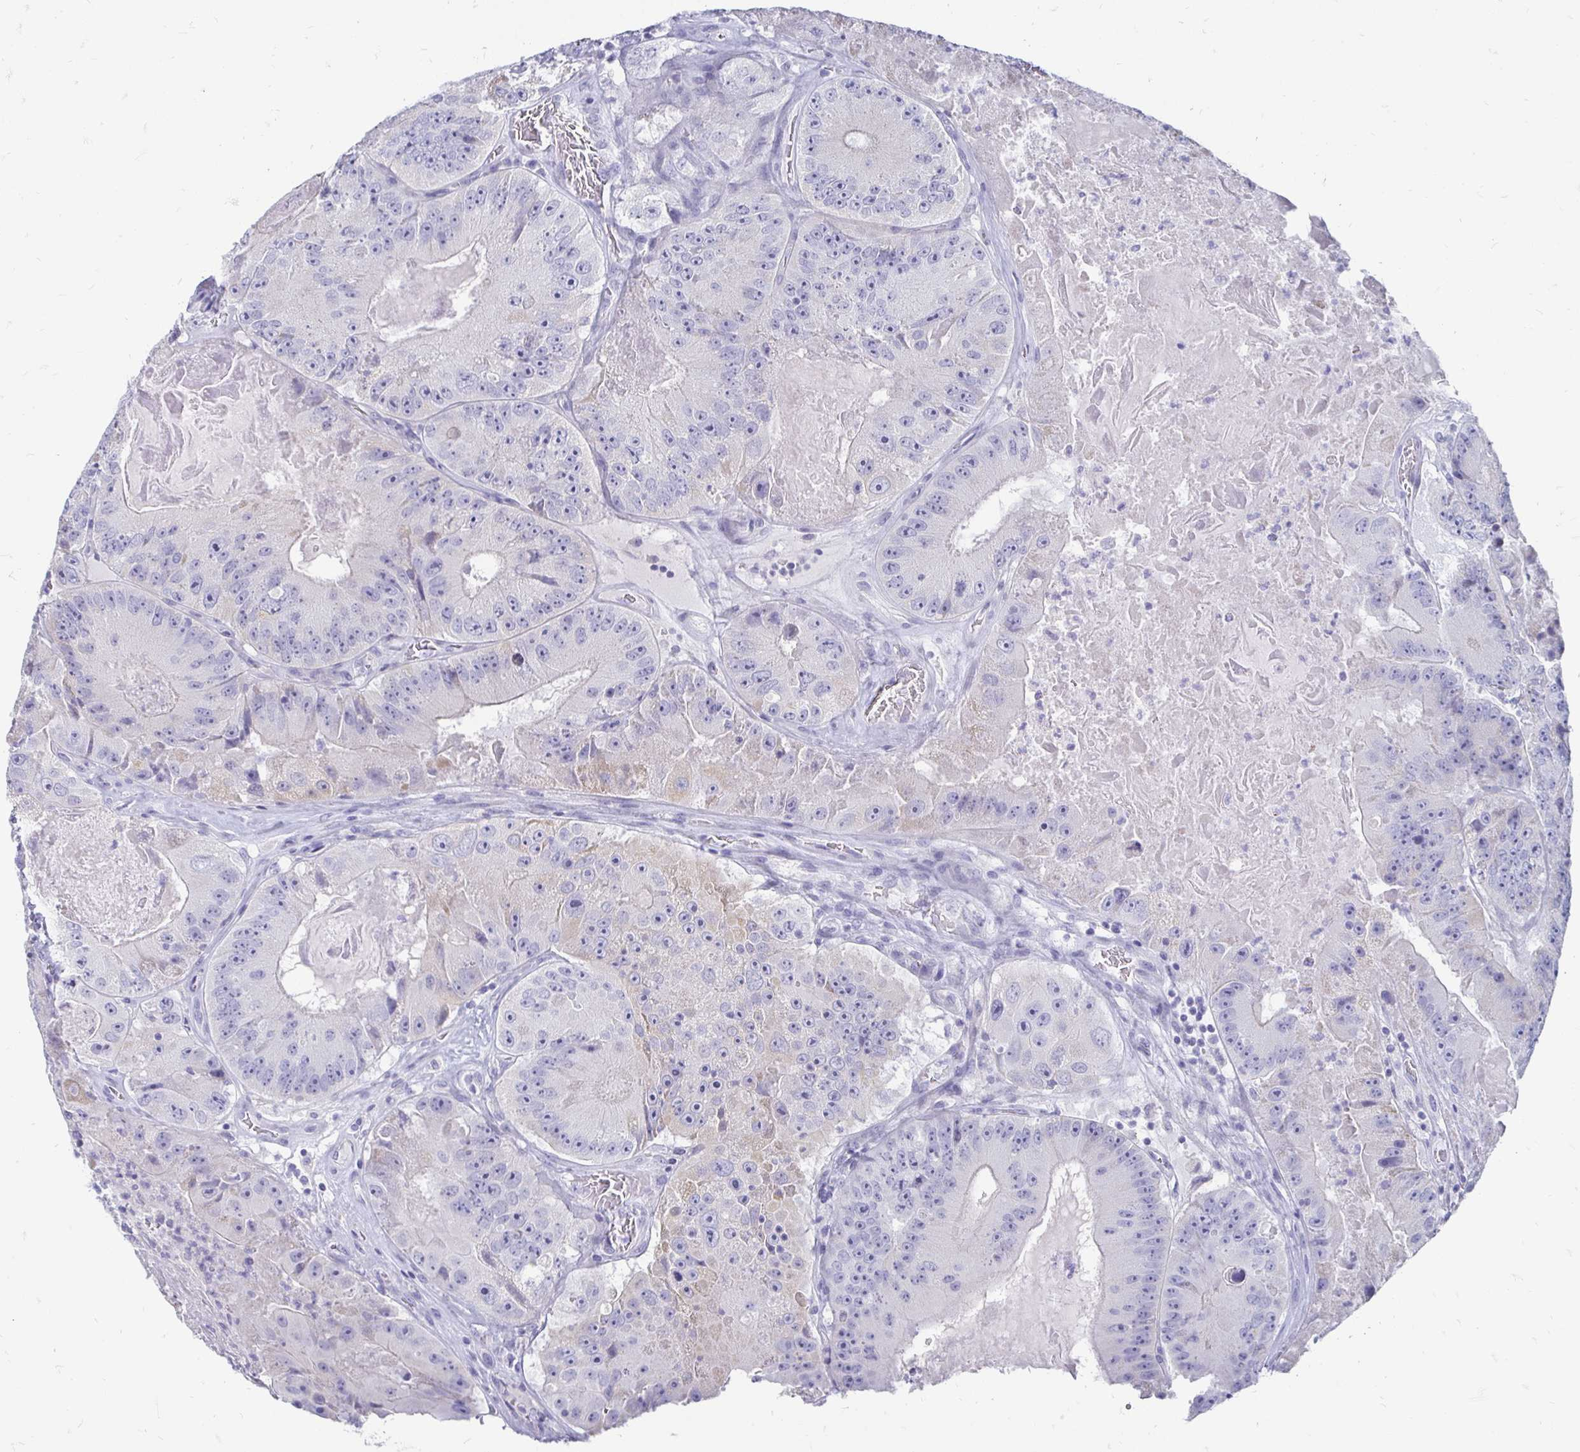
{"staining": {"intensity": "negative", "quantity": "none", "location": "none"}, "tissue": "colorectal cancer", "cell_type": "Tumor cells", "image_type": "cancer", "snomed": [{"axis": "morphology", "description": "Adenocarcinoma, NOS"}, {"axis": "topography", "description": "Colon"}], "caption": "Immunohistochemistry (IHC) photomicrograph of colorectal cancer (adenocarcinoma) stained for a protein (brown), which displays no staining in tumor cells. (Immunohistochemistry, brightfield microscopy, high magnification).", "gene": "PEG10", "patient": {"sex": "female", "age": 86}}